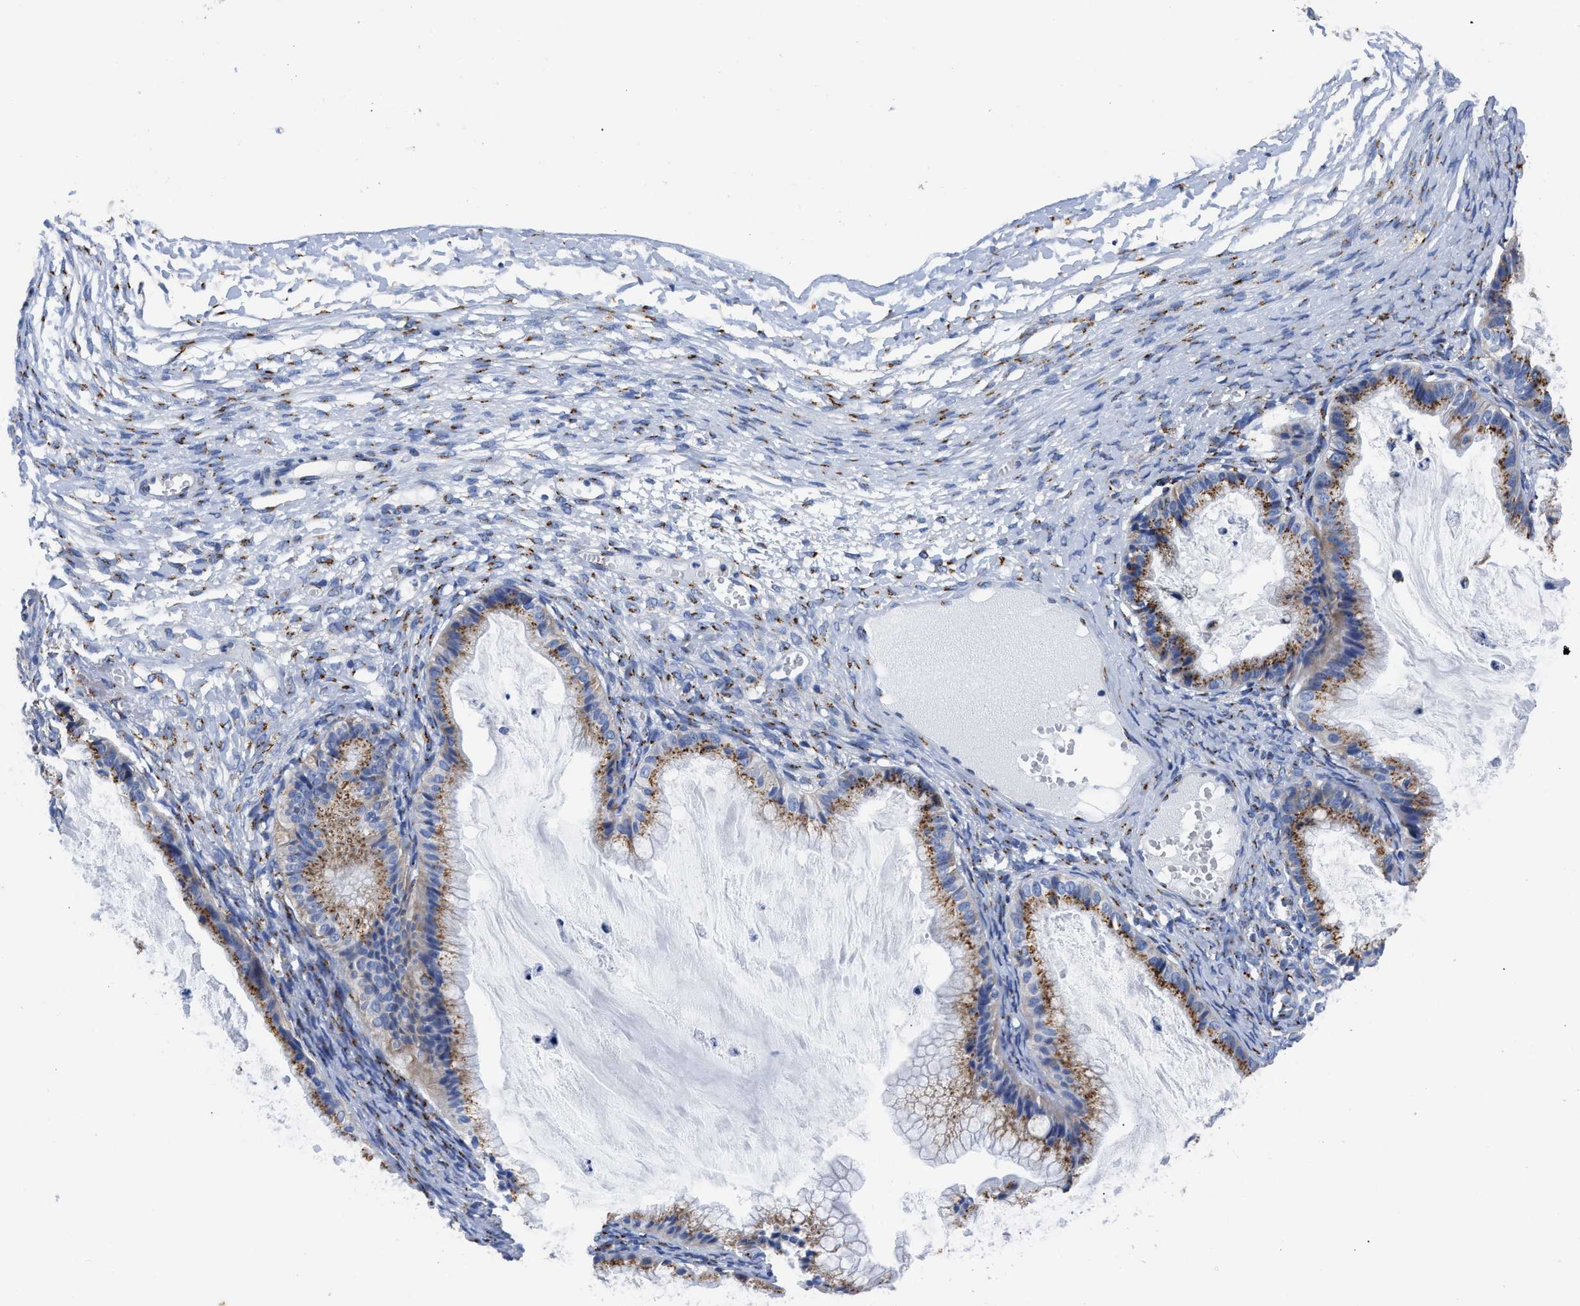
{"staining": {"intensity": "moderate", "quantity": ">75%", "location": "cytoplasmic/membranous"}, "tissue": "ovarian cancer", "cell_type": "Tumor cells", "image_type": "cancer", "snomed": [{"axis": "morphology", "description": "Cystadenocarcinoma, mucinous, NOS"}, {"axis": "topography", "description": "Ovary"}], "caption": "Immunohistochemical staining of human ovarian cancer demonstrates moderate cytoplasmic/membranous protein staining in approximately >75% of tumor cells. The staining was performed using DAB, with brown indicating positive protein expression. Nuclei are stained blue with hematoxylin.", "gene": "TMEM87A", "patient": {"sex": "female", "age": 57}}